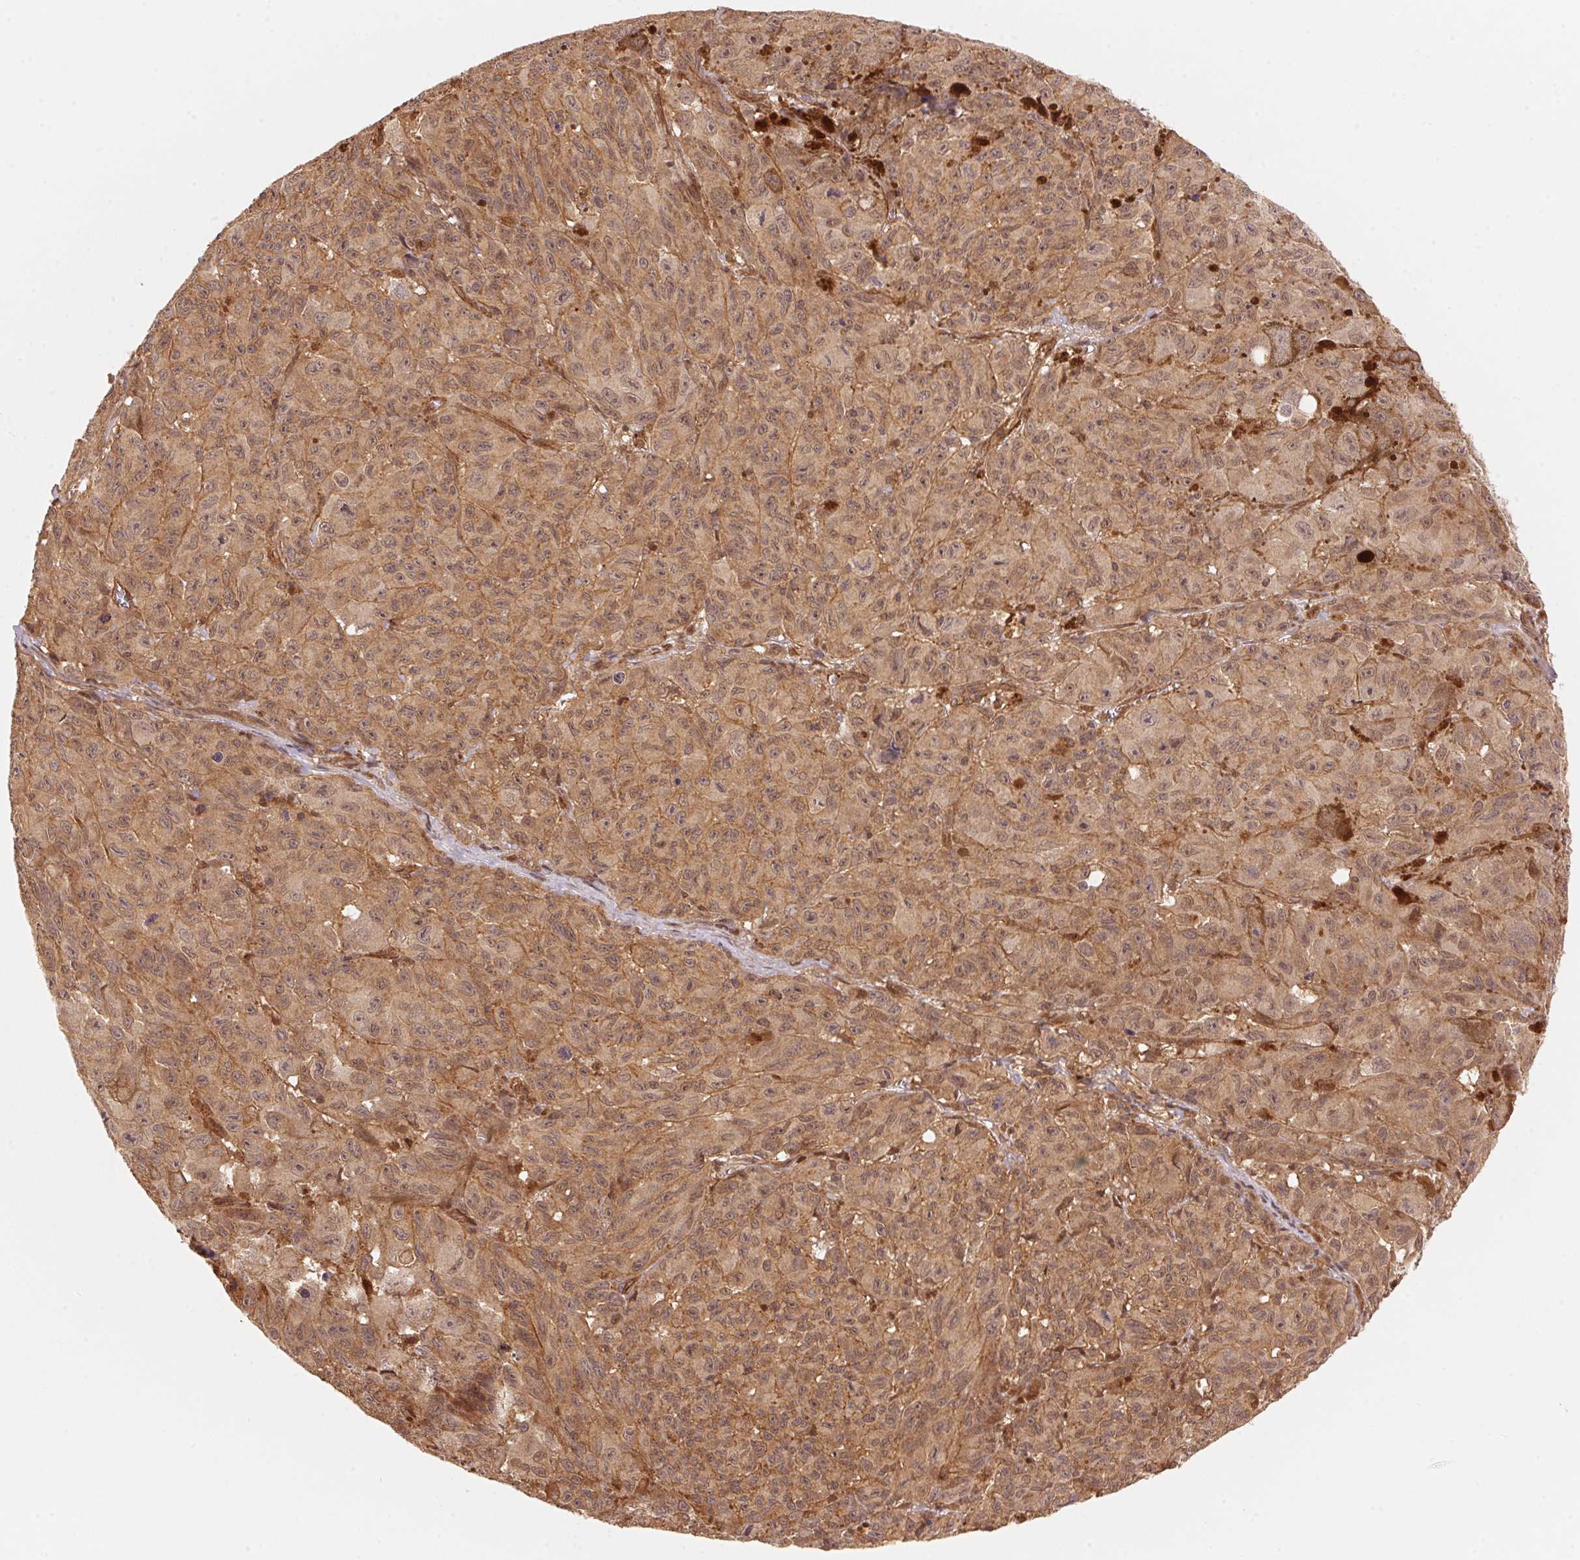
{"staining": {"intensity": "moderate", "quantity": ">75%", "location": "cytoplasmic/membranous,nuclear"}, "tissue": "melanoma", "cell_type": "Tumor cells", "image_type": "cancer", "snomed": [{"axis": "morphology", "description": "Malignant melanoma, NOS"}, {"axis": "topography", "description": "Vulva, labia, clitoris and Bartholin´s gland, NO"}], "caption": "Melanoma tissue exhibits moderate cytoplasmic/membranous and nuclear staining in approximately >75% of tumor cells (Stains: DAB in brown, nuclei in blue, Microscopy: brightfield microscopy at high magnification).", "gene": "TNIP2", "patient": {"sex": "female", "age": 75}}